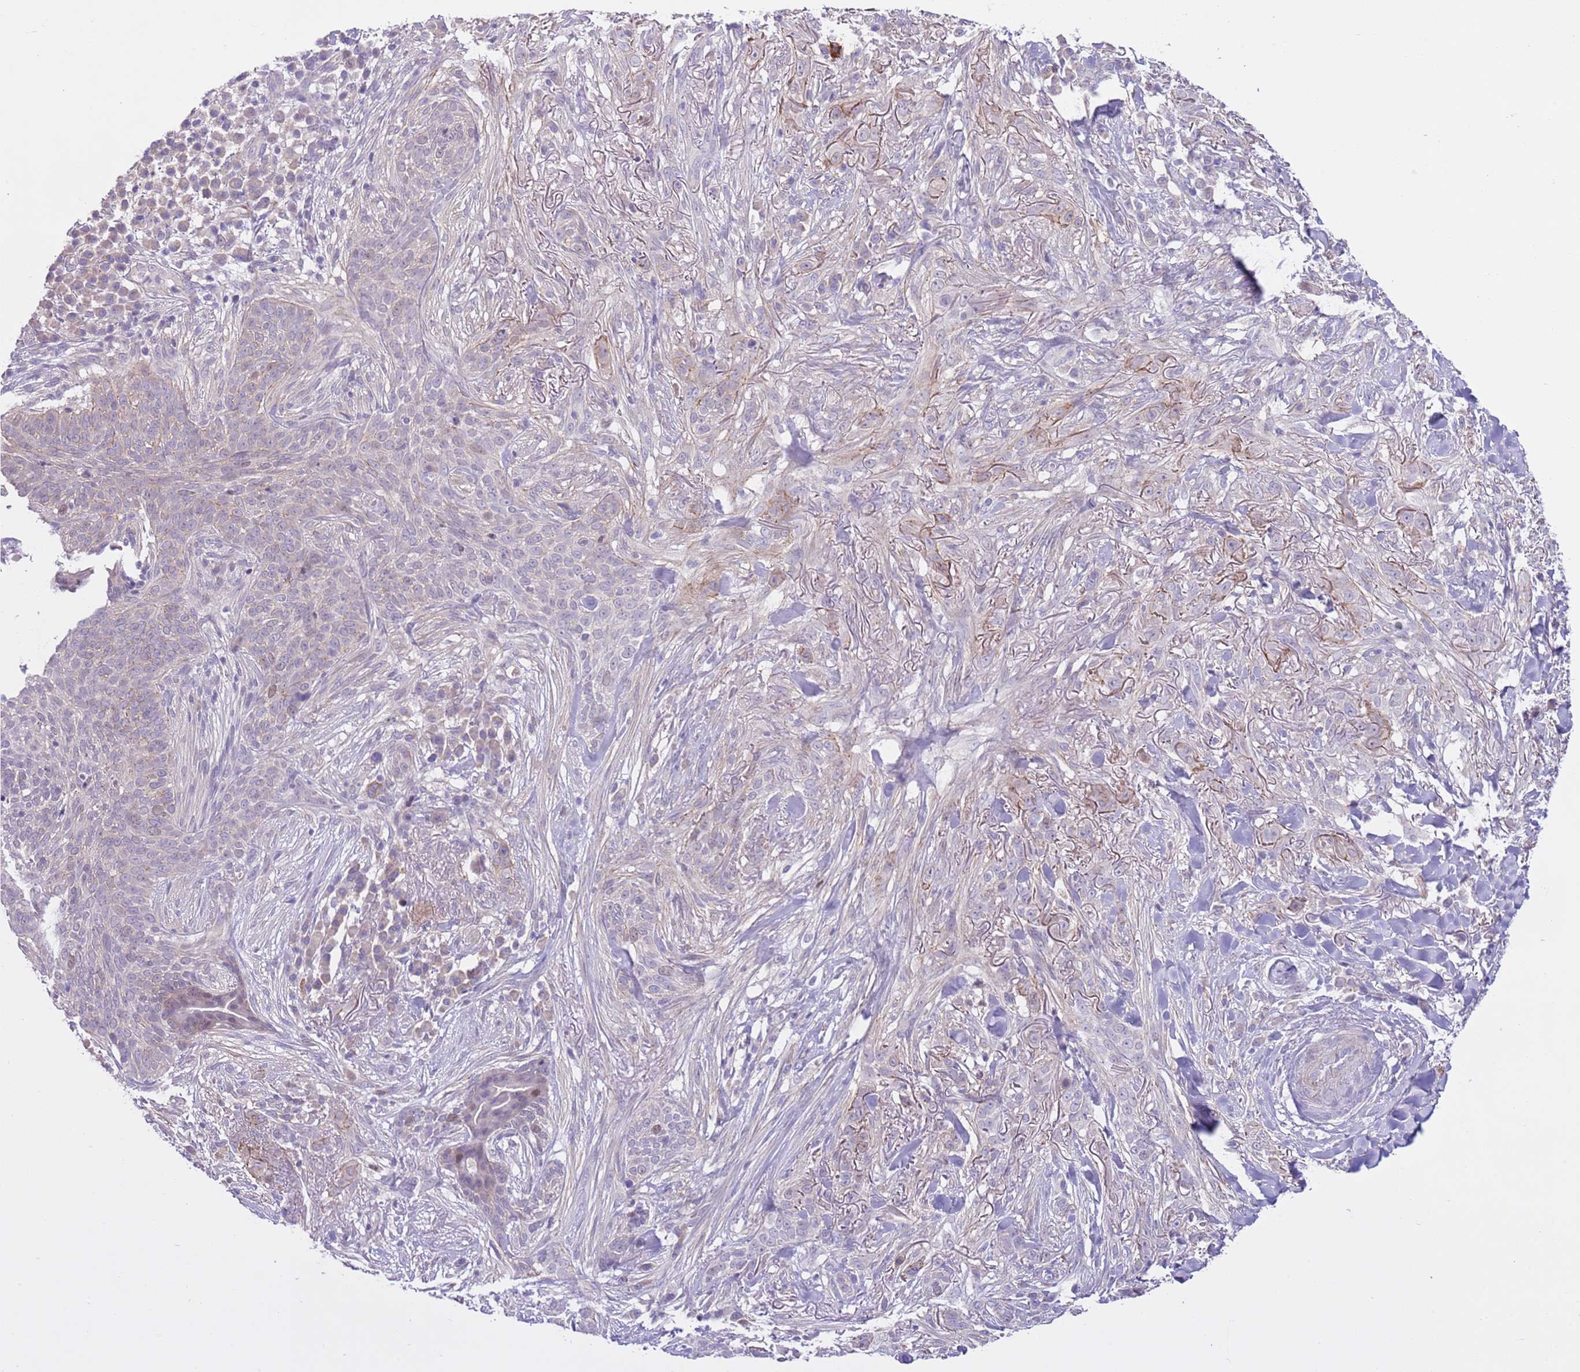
{"staining": {"intensity": "negative", "quantity": "none", "location": "none"}, "tissue": "skin cancer", "cell_type": "Tumor cells", "image_type": "cancer", "snomed": [{"axis": "morphology", "description": "Basal cell carcinoma"}, {"axis": "topography", "description": "Skin"}], "caption": "This is an immunohistochemistry photomicrograph of human skin cancer (basal cell carcinoma). There is no staining in tumor cells.", "gene": "FBRSL1", "patient": {"sex": "male", "age": 72}}